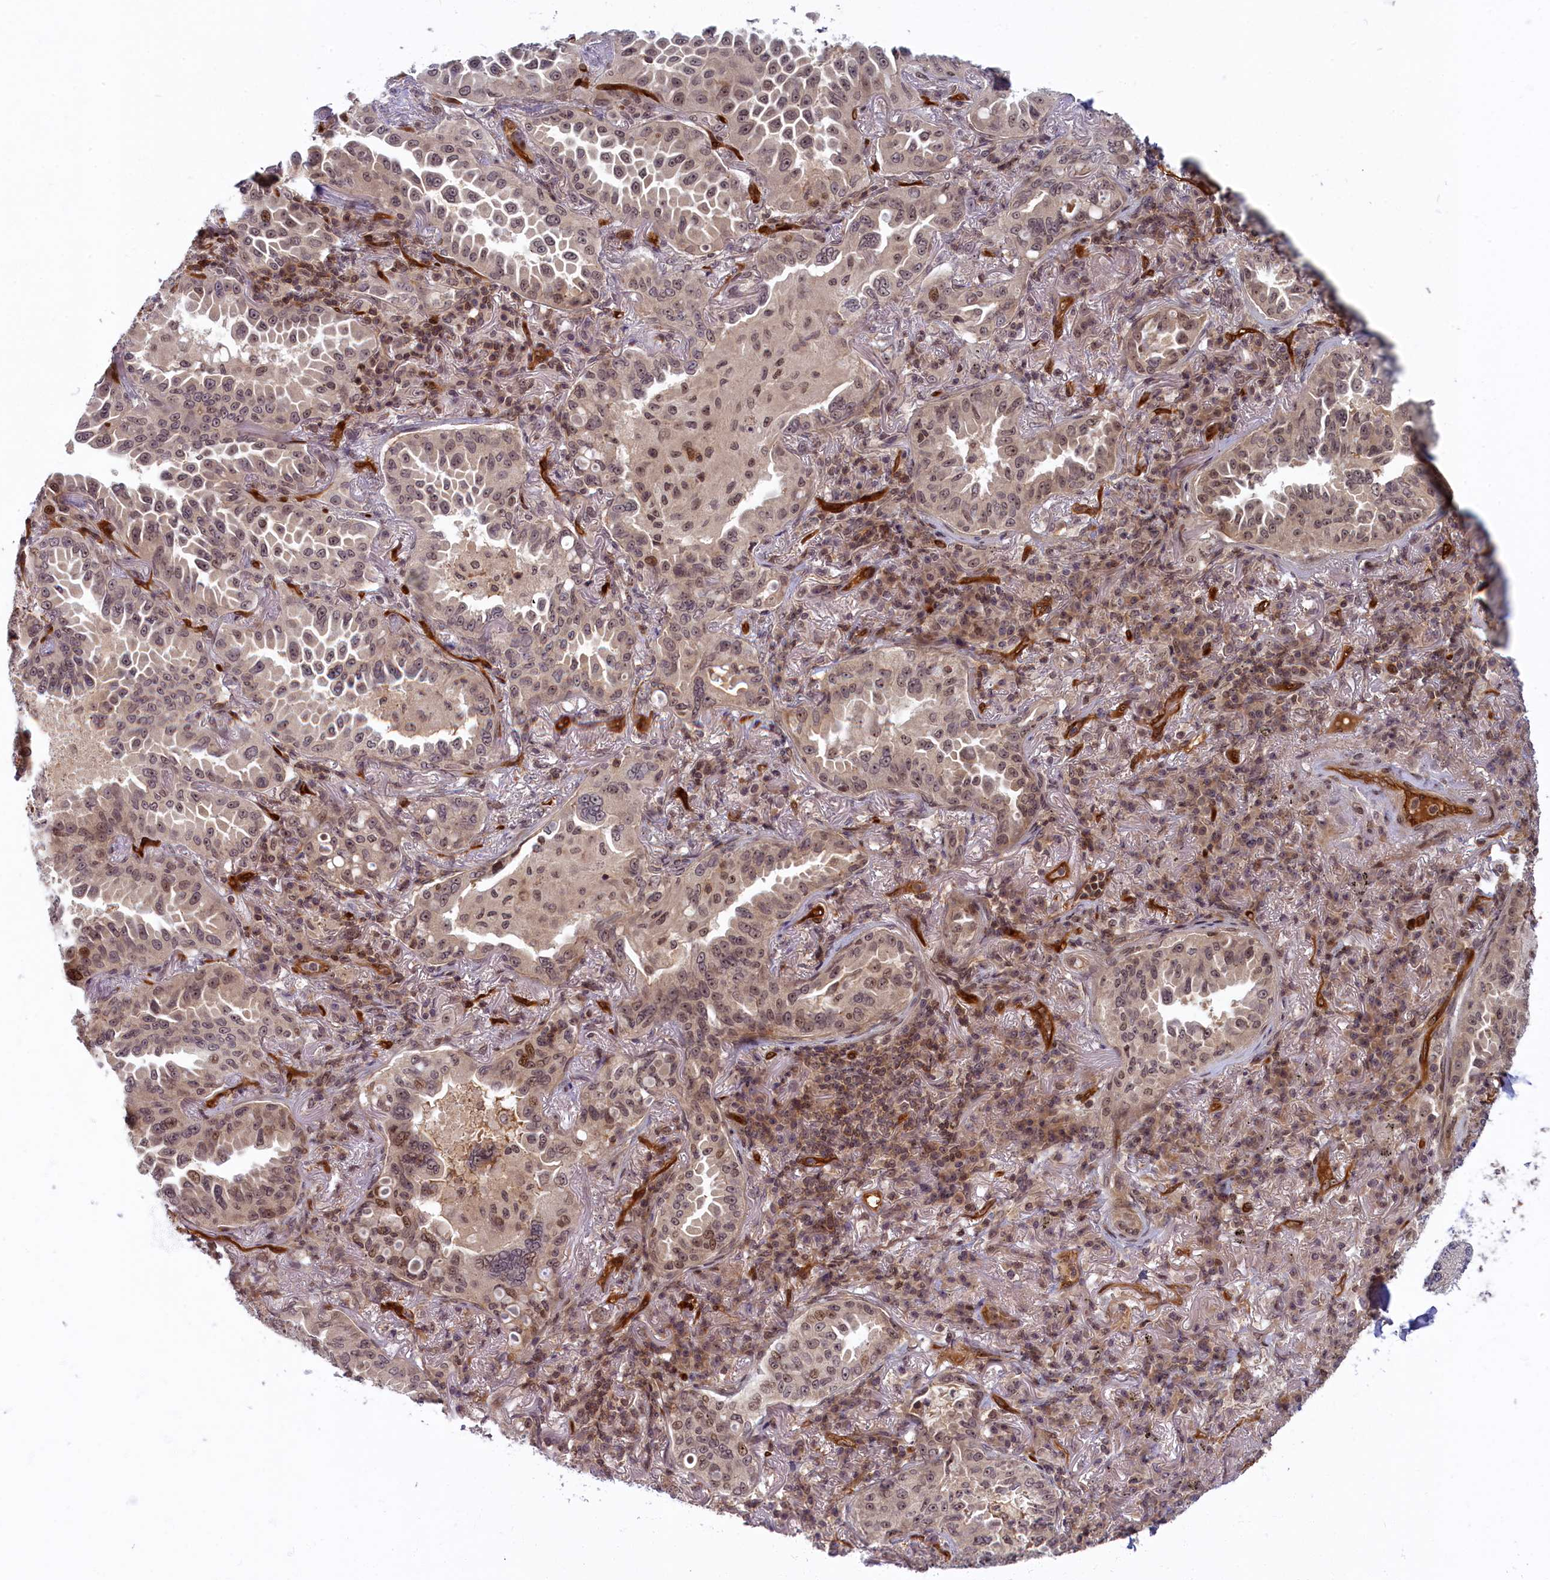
{"staining": {"intensity": "weak", "quantity": ">75%", "location": "cytoplasmic/membranous,nuclear"}, "tissue": "lung cancer", "cell_type": "Tumor cells", "image_type": "cancer", "snomed": [{"axis": "morphology", "description": "Adenocarcinoma, NOS"}, {"axis": "topography", "description": "Lung"}], "caption": "Weak cytoplasmic/membranous and nuclear positivity for a protein is present in approximately >75% of tumor cells of lung cancer using immunohistochemistry (IHC).", "gene": "SNRK", "patient": {"sex": "female", "age": 69}}